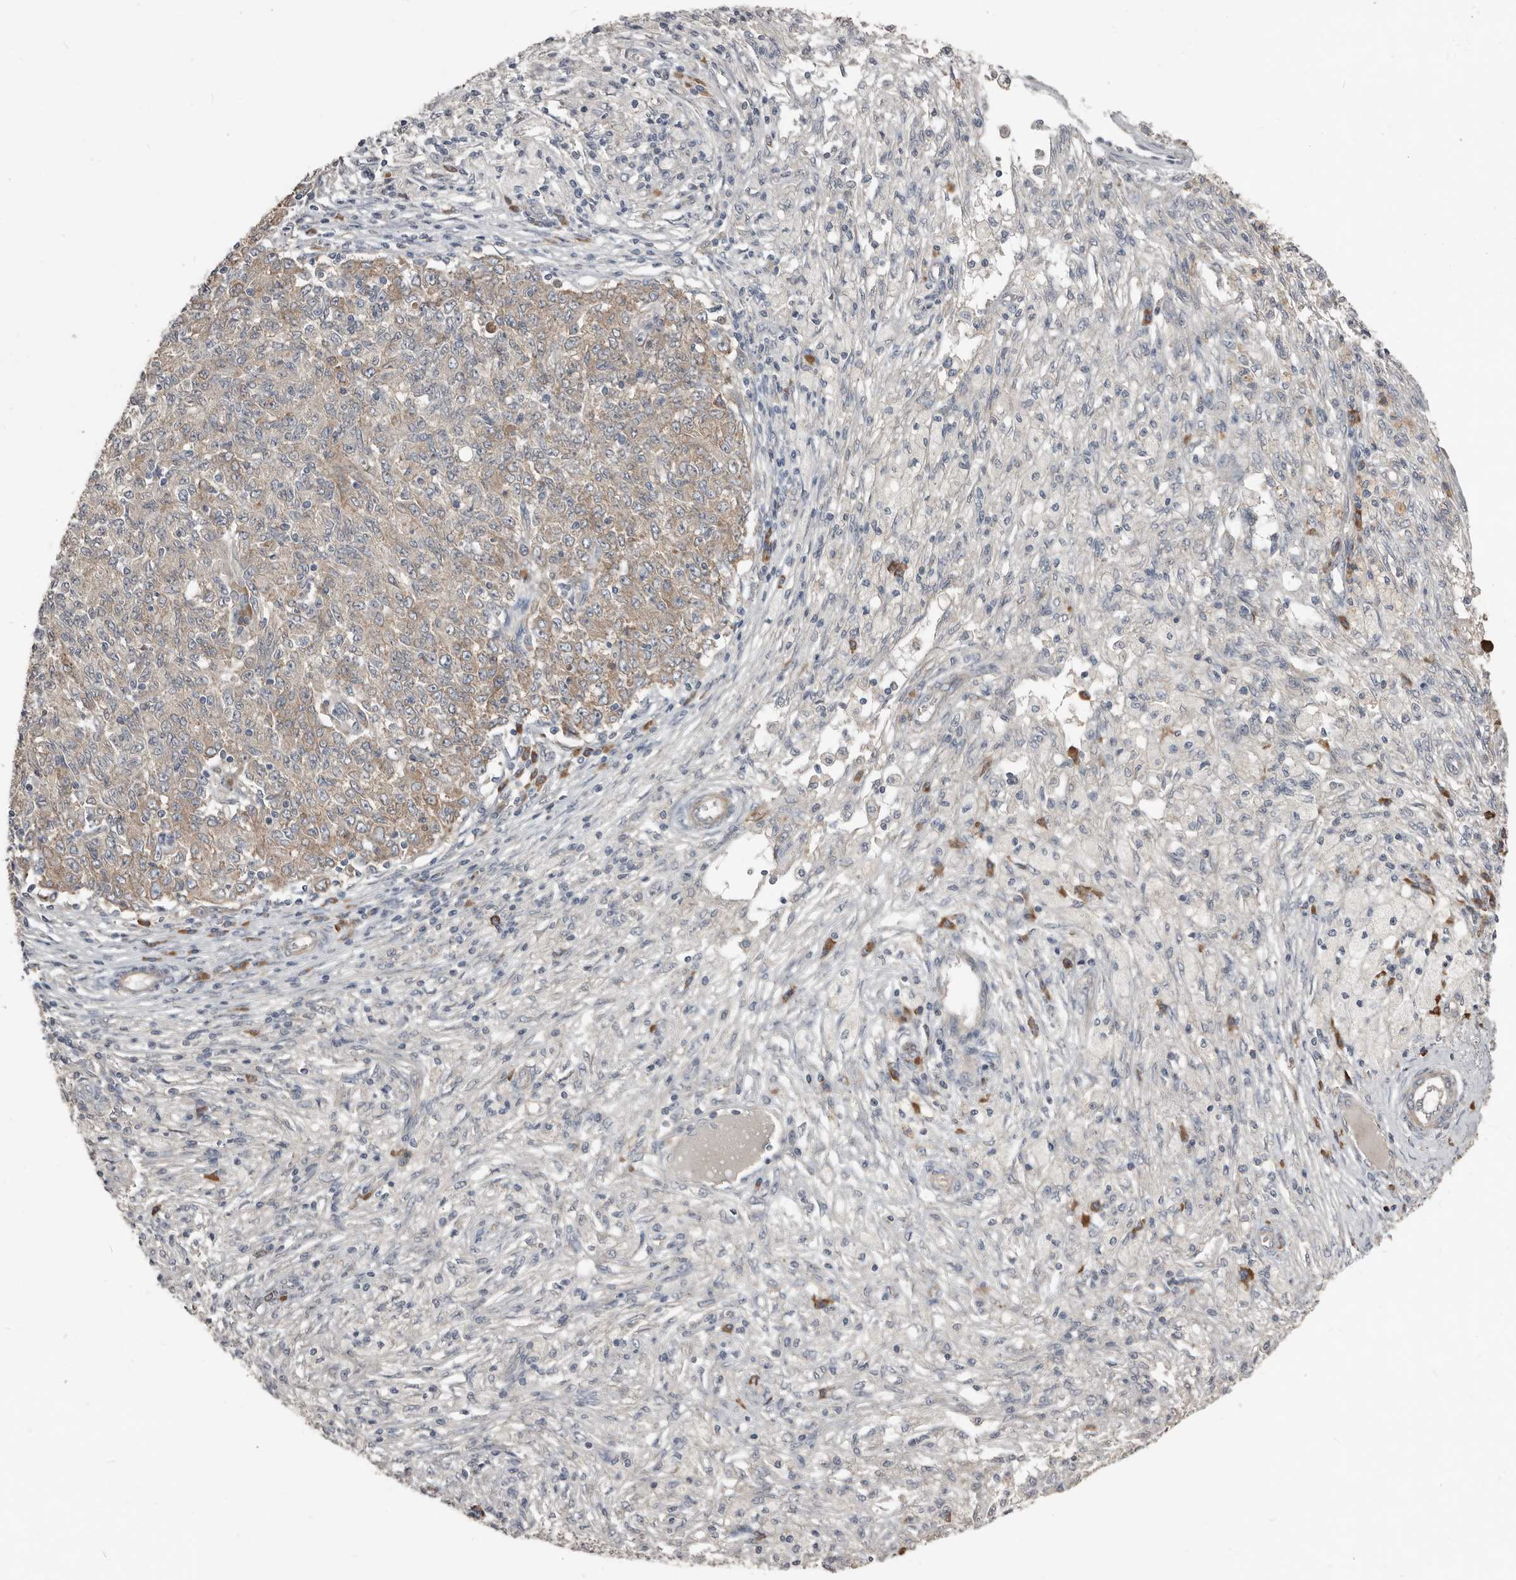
{"staining": {"intensity": "moderate", "quantity": "25%-75%", "location": "cytoplasmic/membranous"}, "tissue": "ovarian cancer", "cell_type": "Tumor cells", "image_type": "cancer", "snomed": [{"axis": "morphology", "description": "Carcinoma, endometroid"}, {"axis": "topography", "description": "Ovary"}], "caption": "Protein staining displays moderate cytoplasmic/membranous positivity in about 25%-75% of tumor cells in ovarian endometroid carcinoma.", "gene": "AKNAD1", "patient": {"sex": "female", "age": 42}}